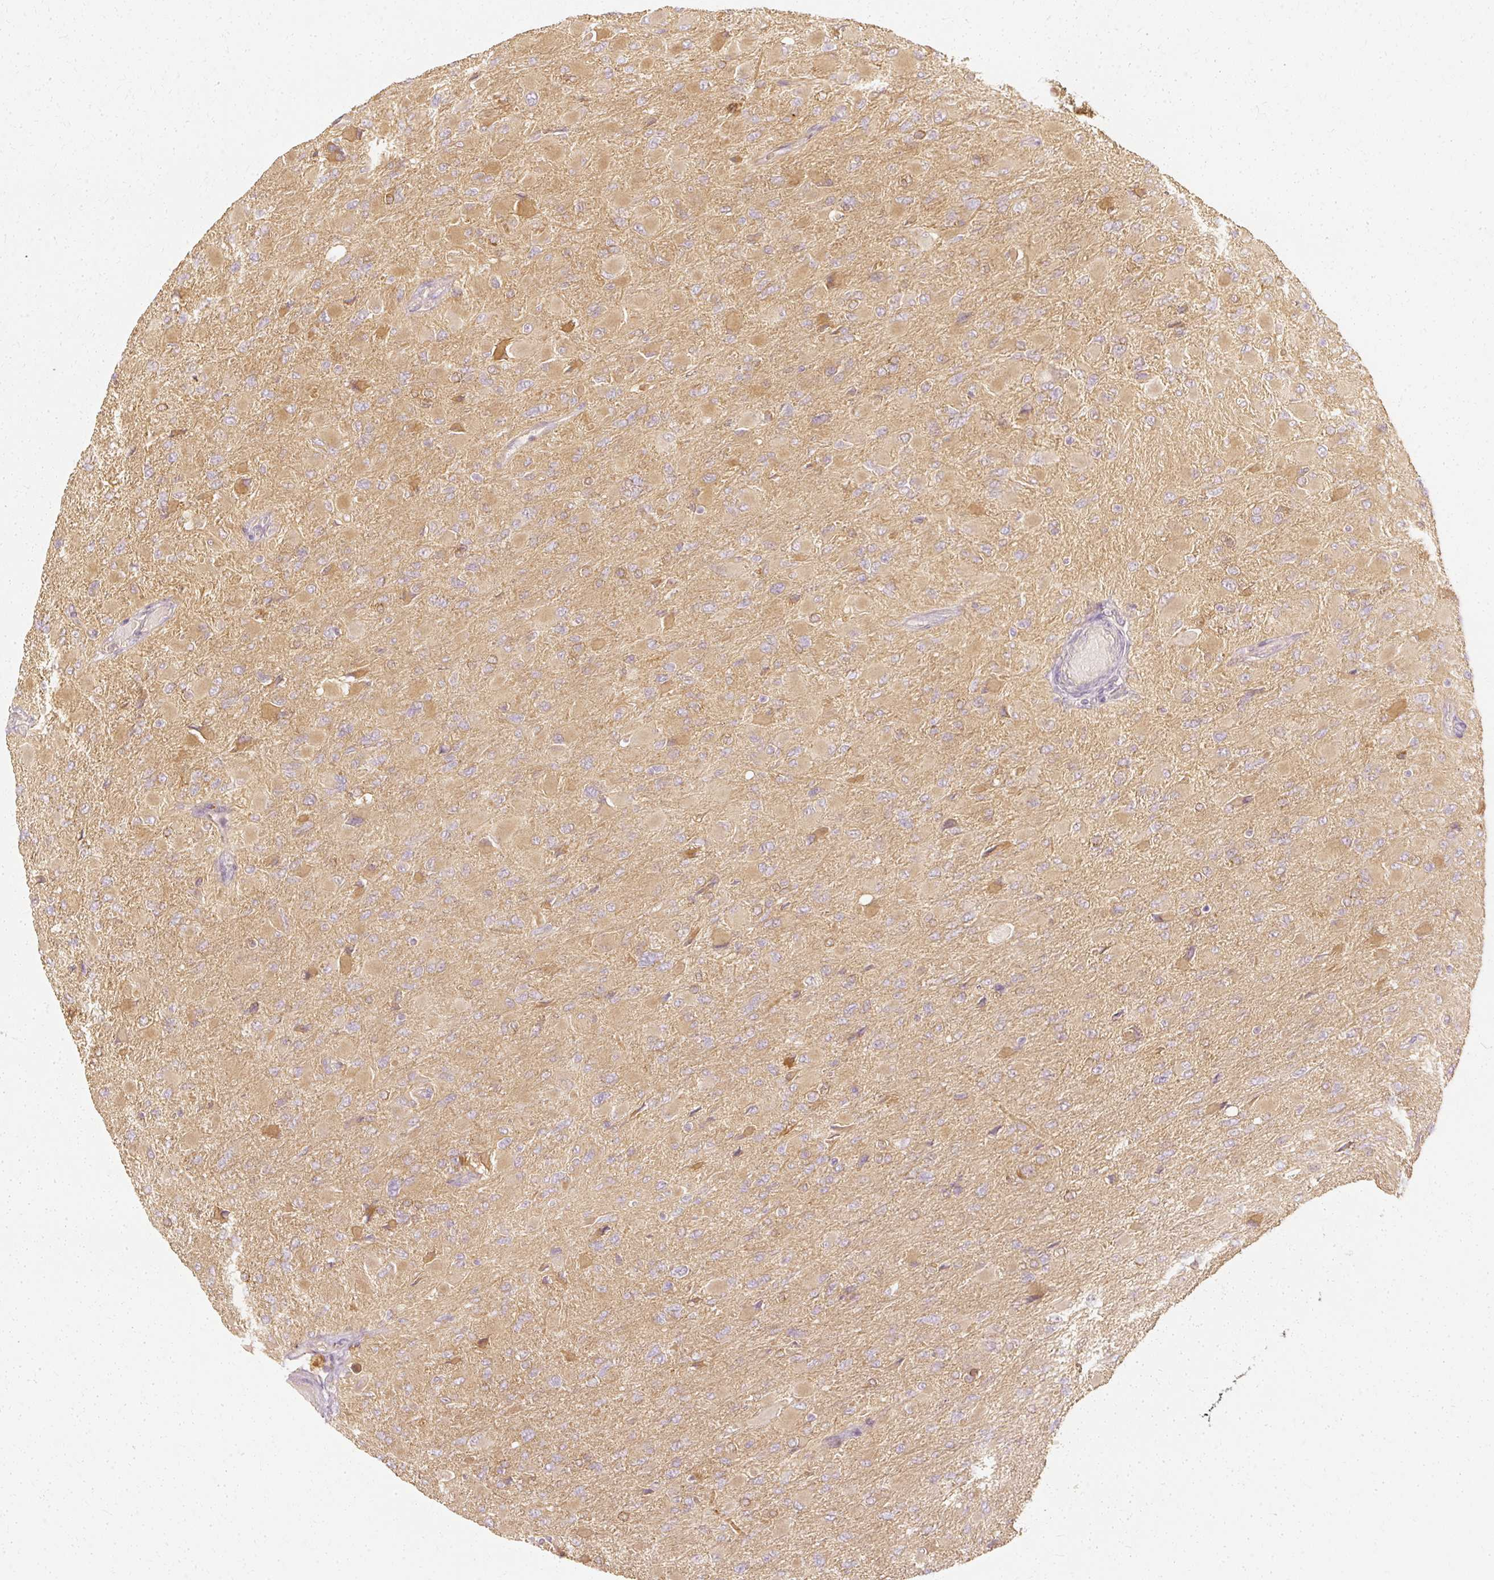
{"staining": {"intensity": "moderate", "quantity": "25%-75%", "location": "cytoplasmic/membranous"}, "tissue": "glioma", "cell_type": "Tumor cells", "image_type": "cancer", "snomed": [{"axis": "morphology", "description": "Glioma, malignant, High grade"}, {"axis": "topography", "description": "Cerebral cortex"}], "caption": "Human glioma stained with a protein marker shows moderate staining in tumor cells.", "gene": "GNAQ", "patient": {"sex": "female", "age": 36}}